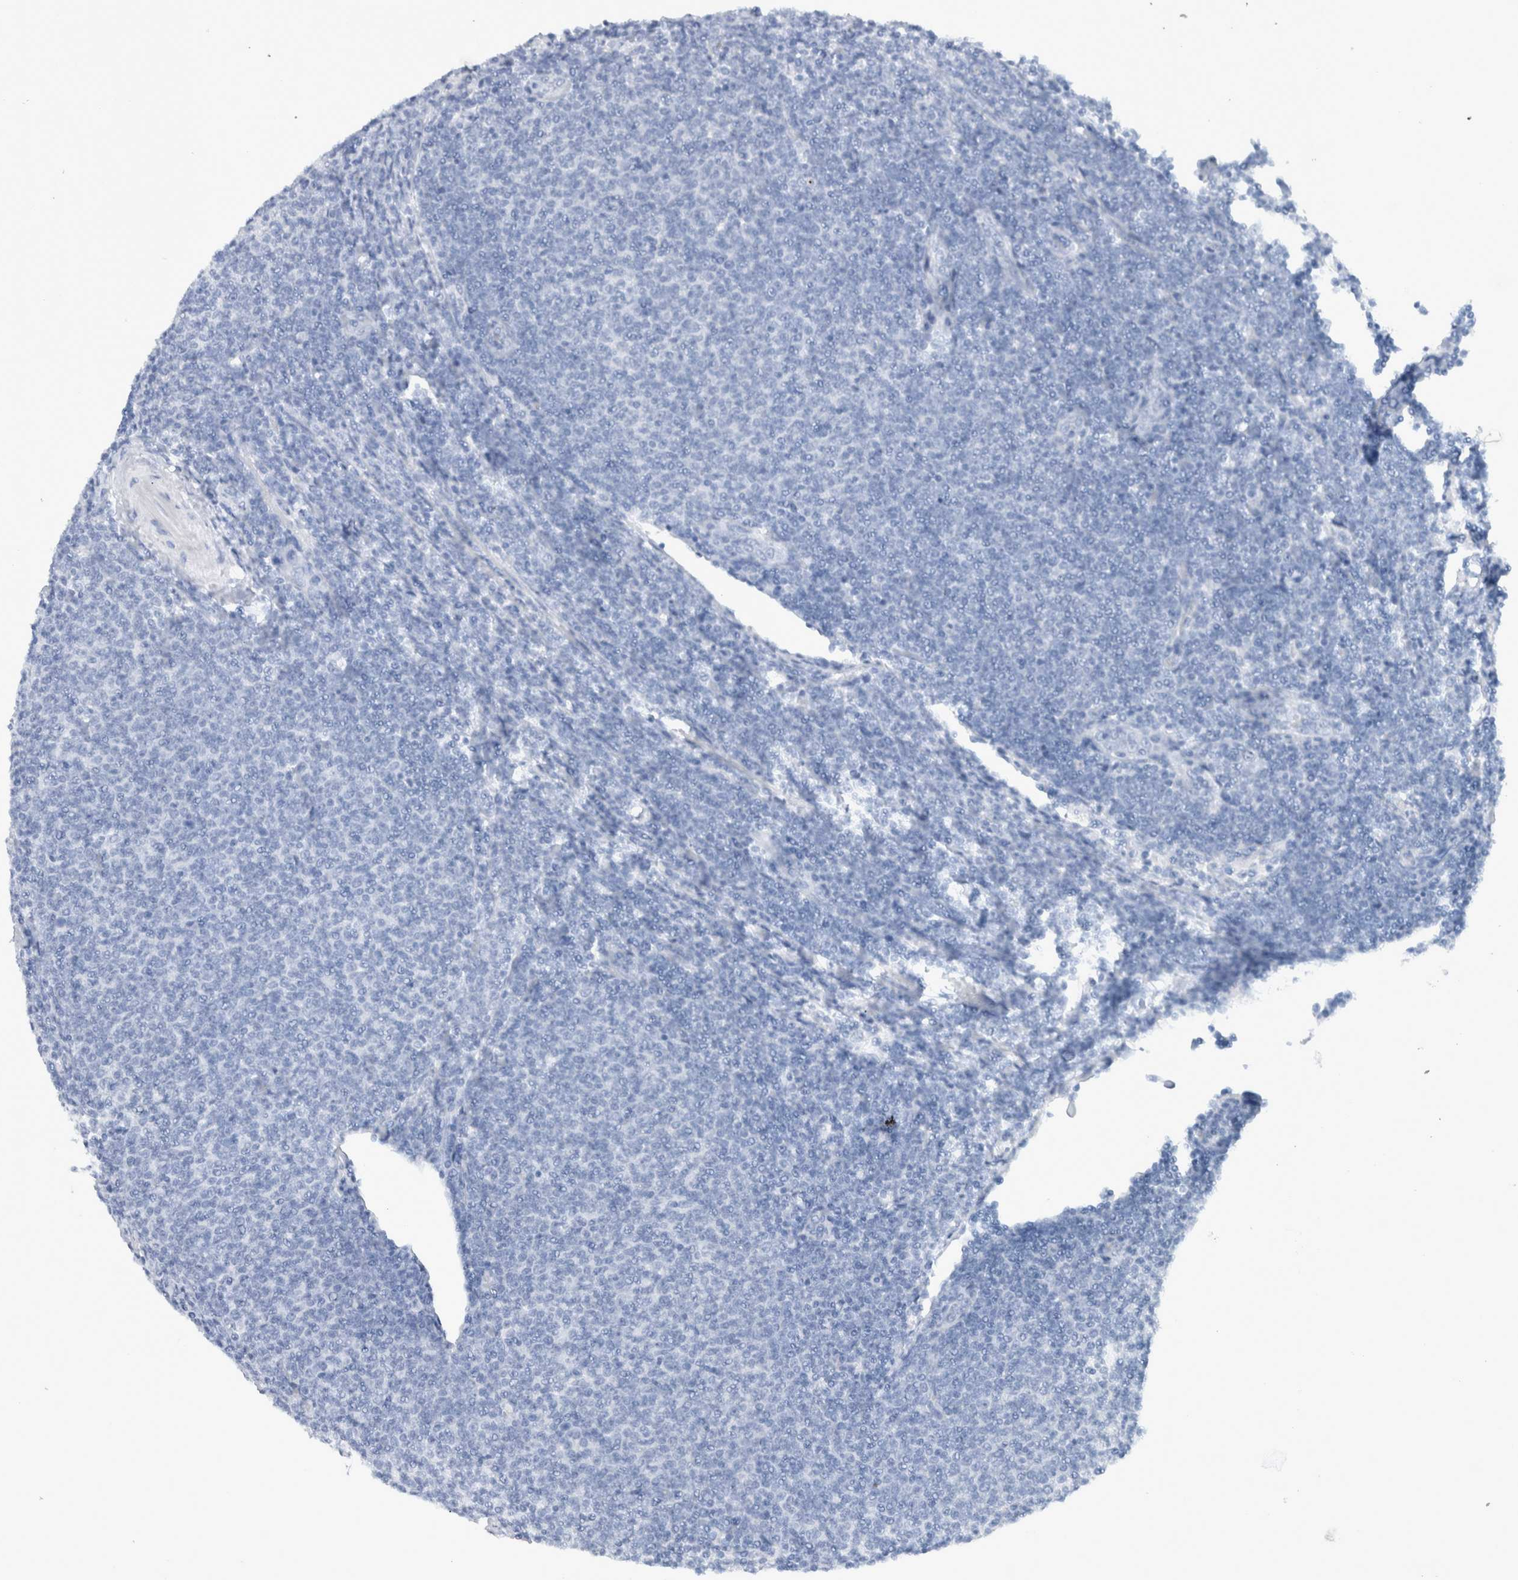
{"staining": {"intensity": "negative", "quantity": "none", "location": "none"}, "tissue": "lymphoma", "cell_type": "Tumor cells", "image_type": "cancer", "snomed": [{"axis": "morphology", "description": "Malignant lymphoma, non-Hodgkin's type, Low grade"}, {"axis": "topography", "description": "Lymph node"}], "caption": "Tumor cells are negative for brown protein staining in lymphoma. (Stains: DAB immunohistochemistry (IHC) with hematoxylin counter stain, Microscopy: brightfield microscopy at high magnification).", "gene": "BCAN", "patient": {"sex": "male", "age": 66}}